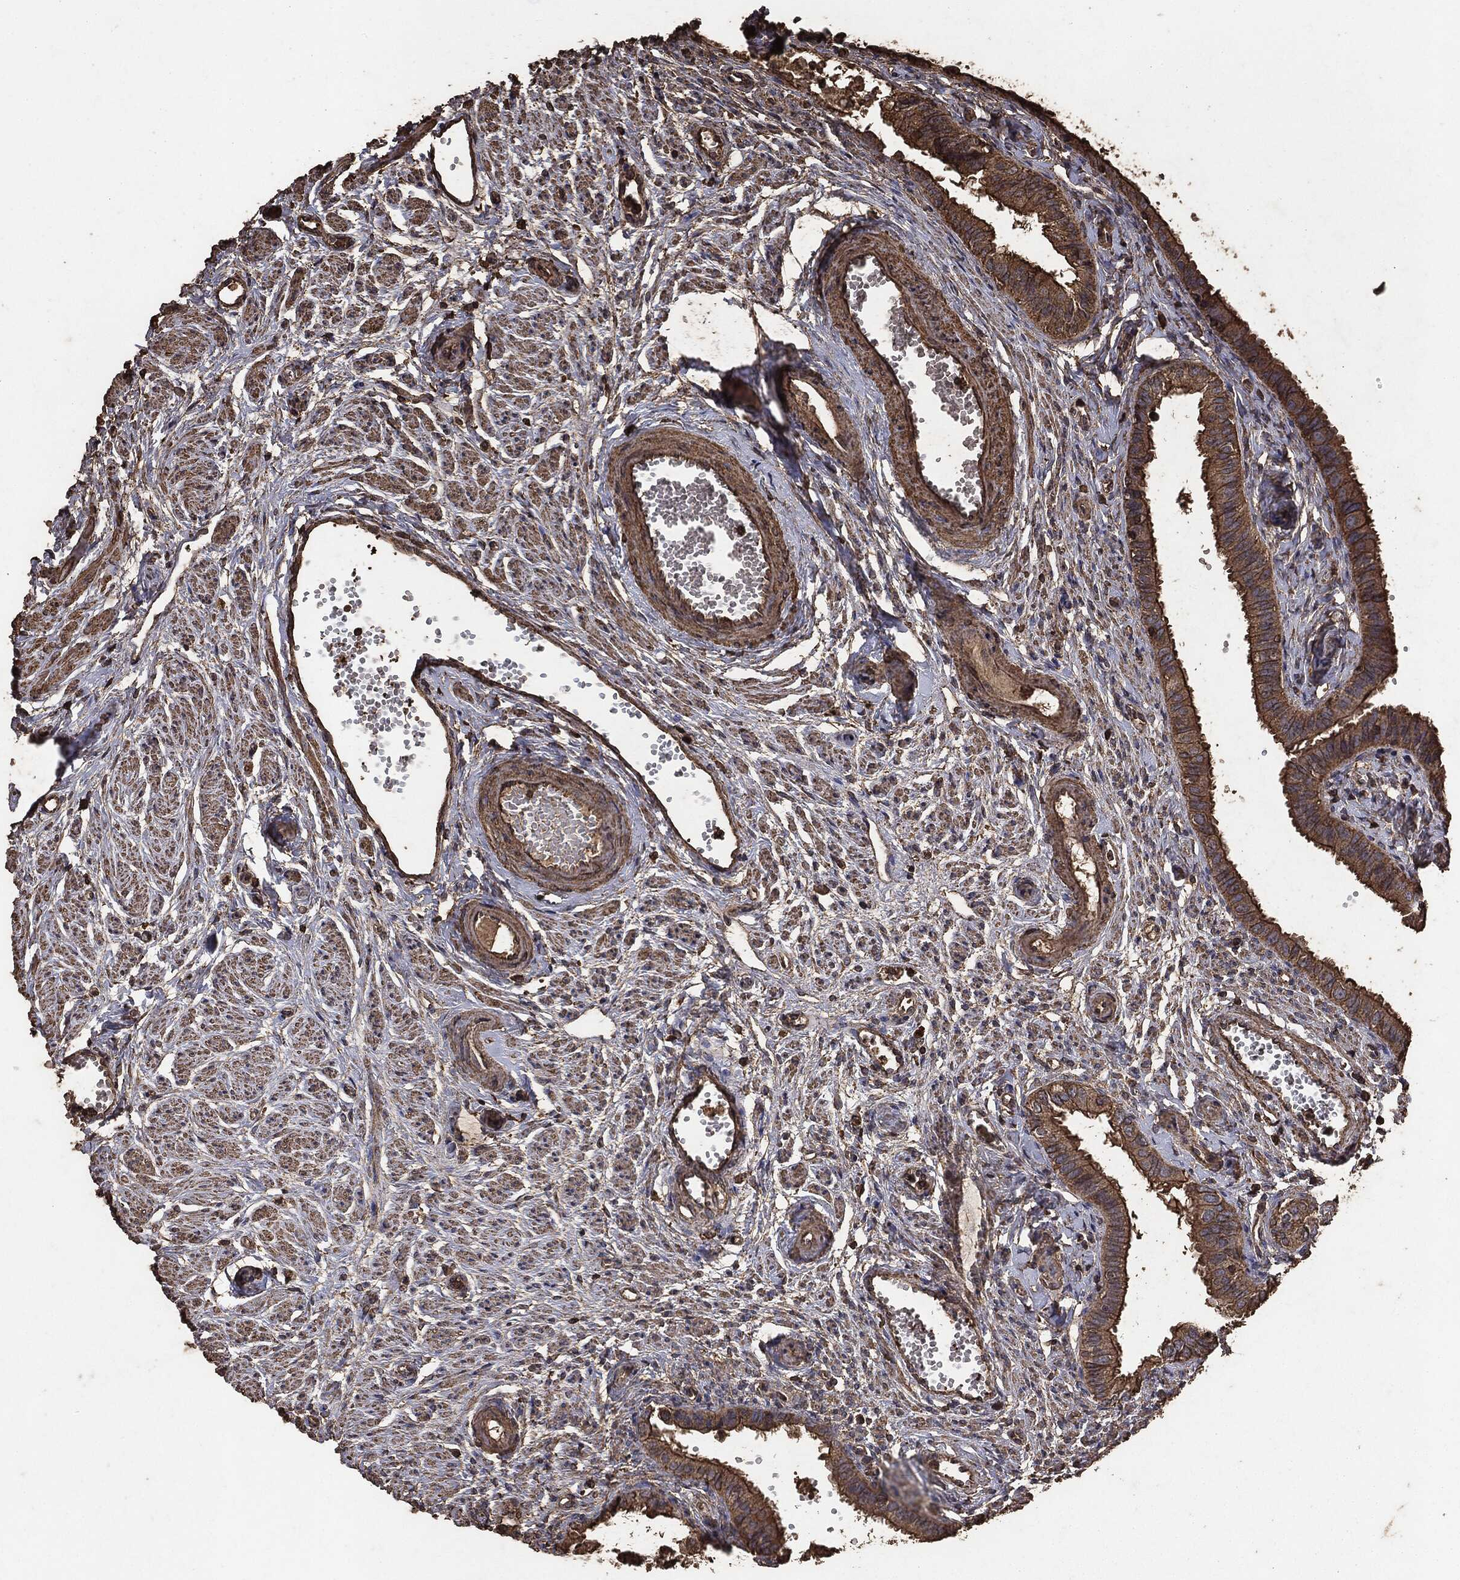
{"staining": {"intensity": "strong", "quantity": ">75%", "location": "cytoplasmic/membranous"}, "tissue": "fallopian tube", "cell_type": "Glandular cells", "image_type": "normal", "snomed": [{"axis": "morphology", "description": "Normal tissue, NOS"}, {"axis": "topography", "description": "Fallopian tube"}, {"axis": "topography", "description": "Ovary"}], "caption": "Immunohistochemistry (DAB (3,3'-diaminobenzidine)) staining of benign human fallopian tube displays strong cytoplasmic/membranous protein staining in approximately >75% of glandular cells. The protein of interest is stained brown, and the nuclei are stained in blue (DAB IHC with brightfield microscopy, high magnification).", "gene": "MTOR", "patient": {"sex": "female", "age": 49}}